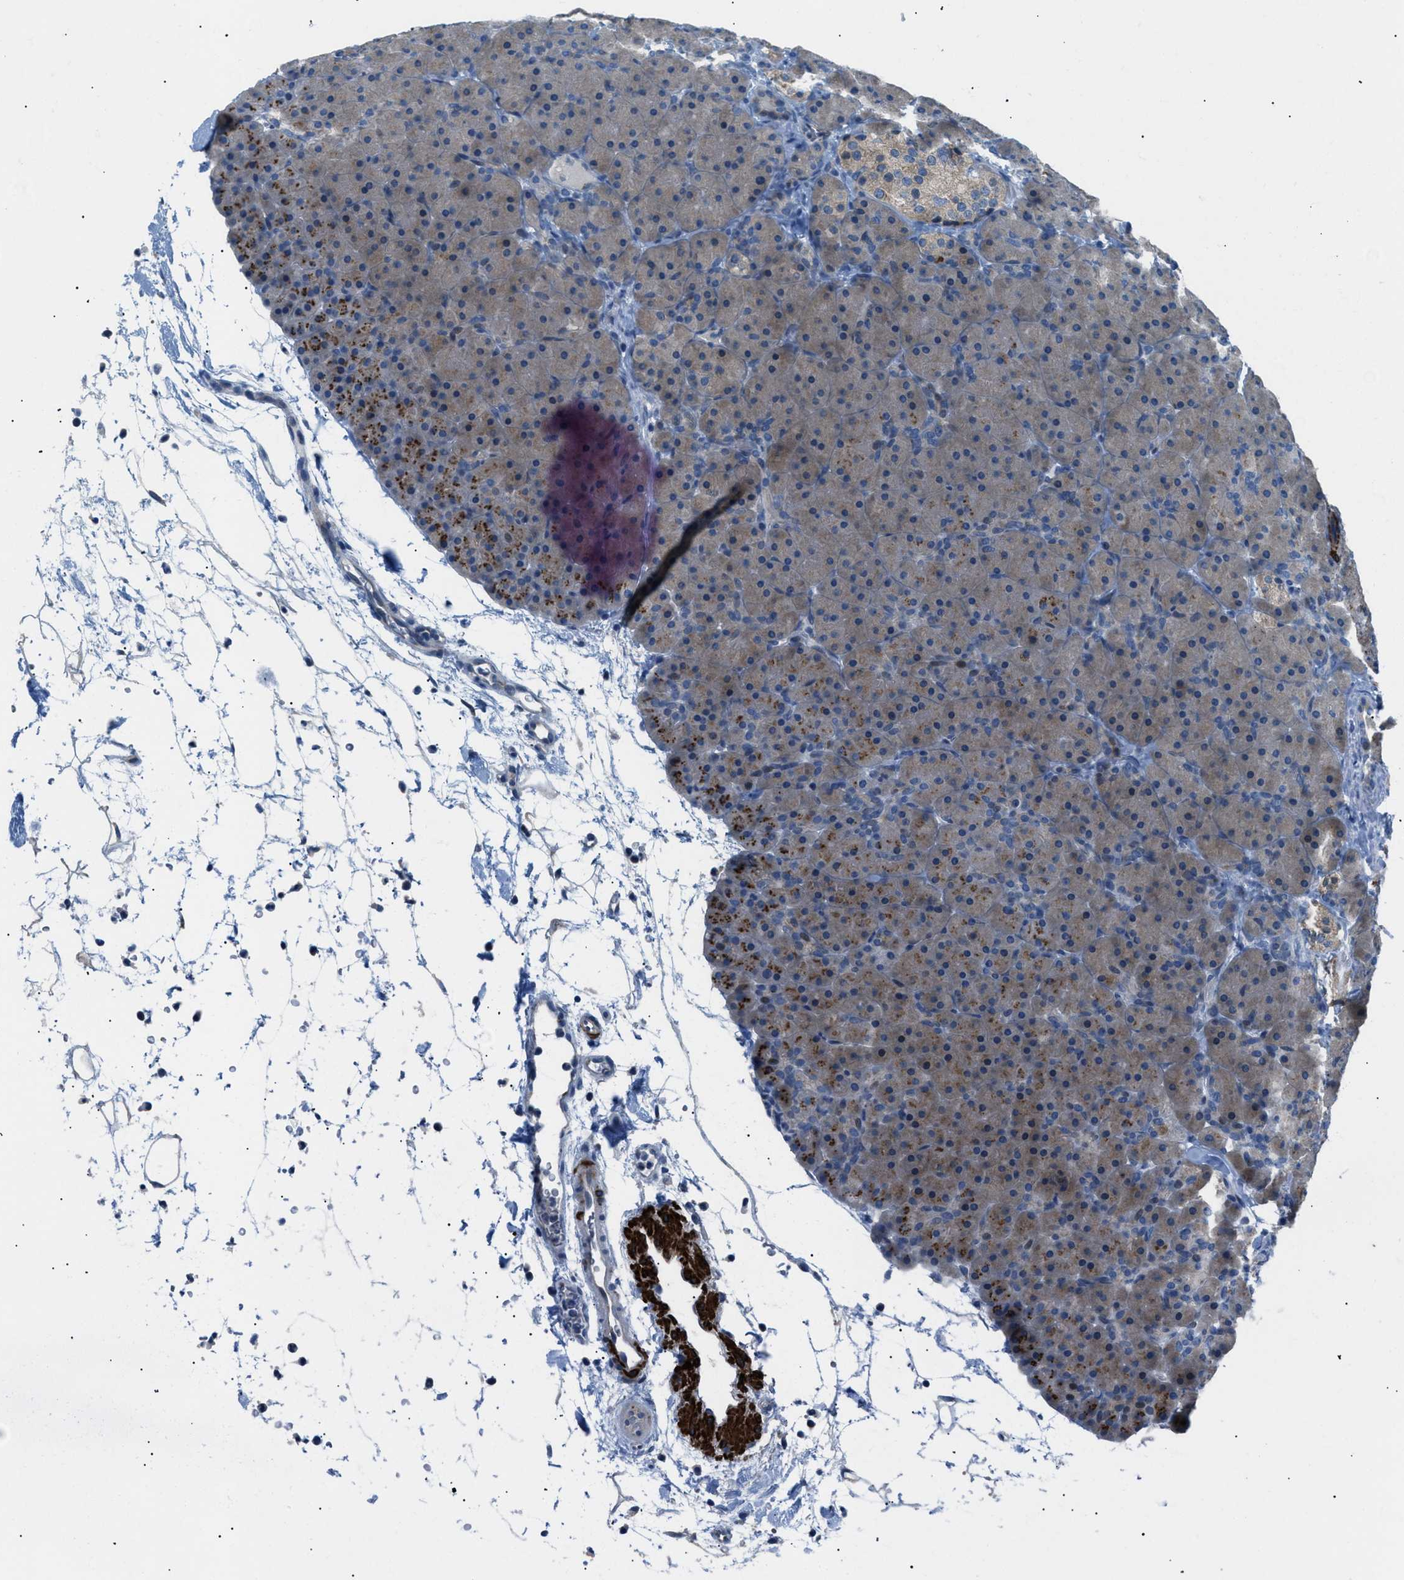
{"staining": {"intensity": "weak", "quantity": "25%-75%", "location": "cytoplasmic/membranous"}, "tissue": "pancreas", "cell_type": "Exocrine glandular cells", "image_type": "normal", "snomed": [{"axis": "morphology", "description": "Normal tissue, NOS"}, {"axis": "topography", "description": "Pancreas"}], "caption": "DAB (3,3'-diaminobenzidine) immunohistochemical staining of benign pancreas reveals weak cytoplasmic/membranous protein staining in approximately 25%-75% of exocrine glandular cells.", "gene": "ICA1", "patient": {"sex": "male", "age": 66}}